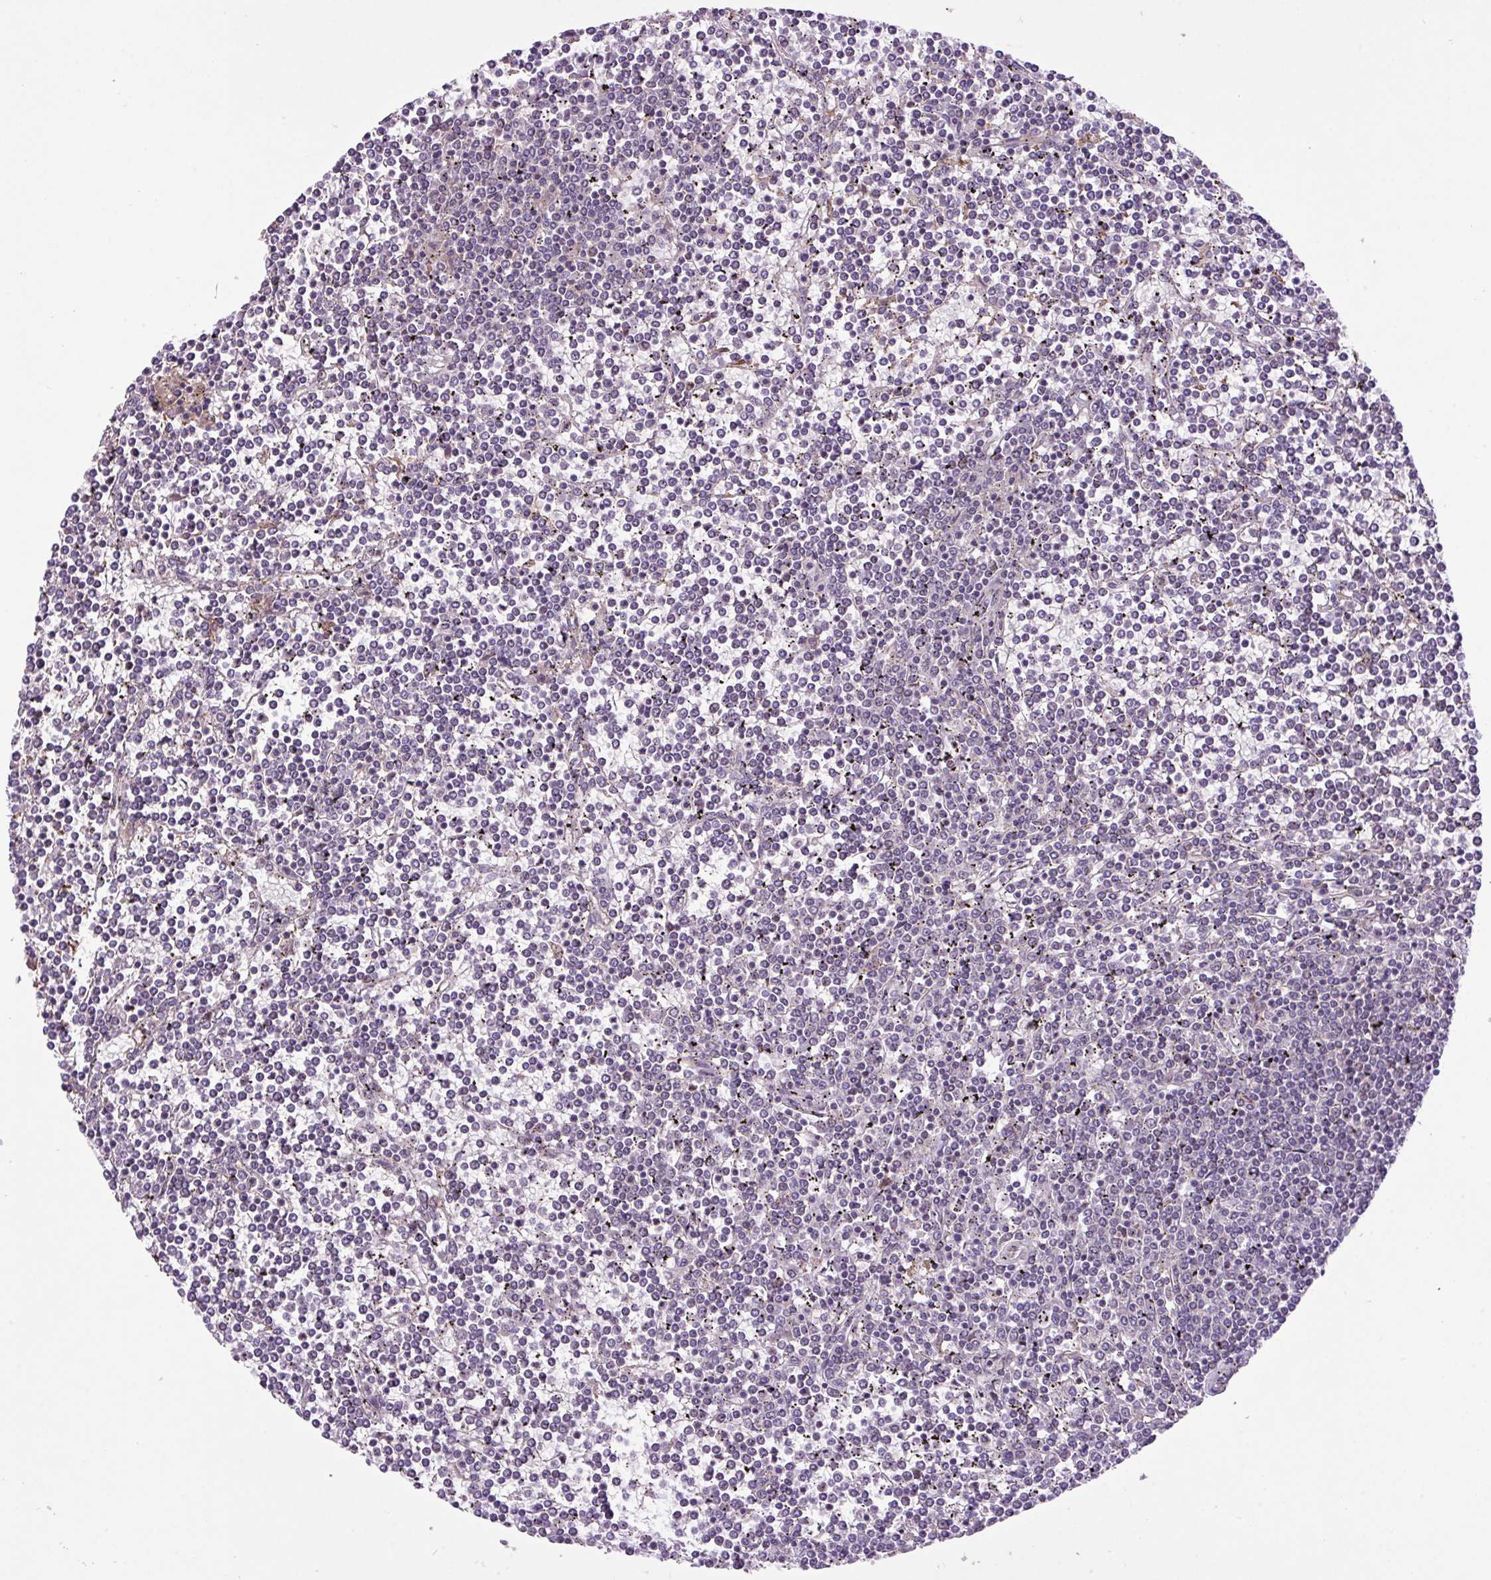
{"staining": {"intensity": "negative", "quantity": "none", "location": "none"}, "tissue": "lymphoma", "cell_type": "Tumor cells", "image_type": "cancer", "snomed": [{"axis": "morphology", "description": "Malignant lymphoma, non-Hodgkin's type, Low grade"}, {"axis": "topography", "description": "Spleen"}], "caption": "Immunohistochemistry image of human lymphoma stained for a protein (brown), which demonstrates no staining in tumor cells. (Immunohistochemistry, brightfield microscopy, high magnification).", "gene": "RPP25L", "patient": {"sex": "female", "age": 19}}